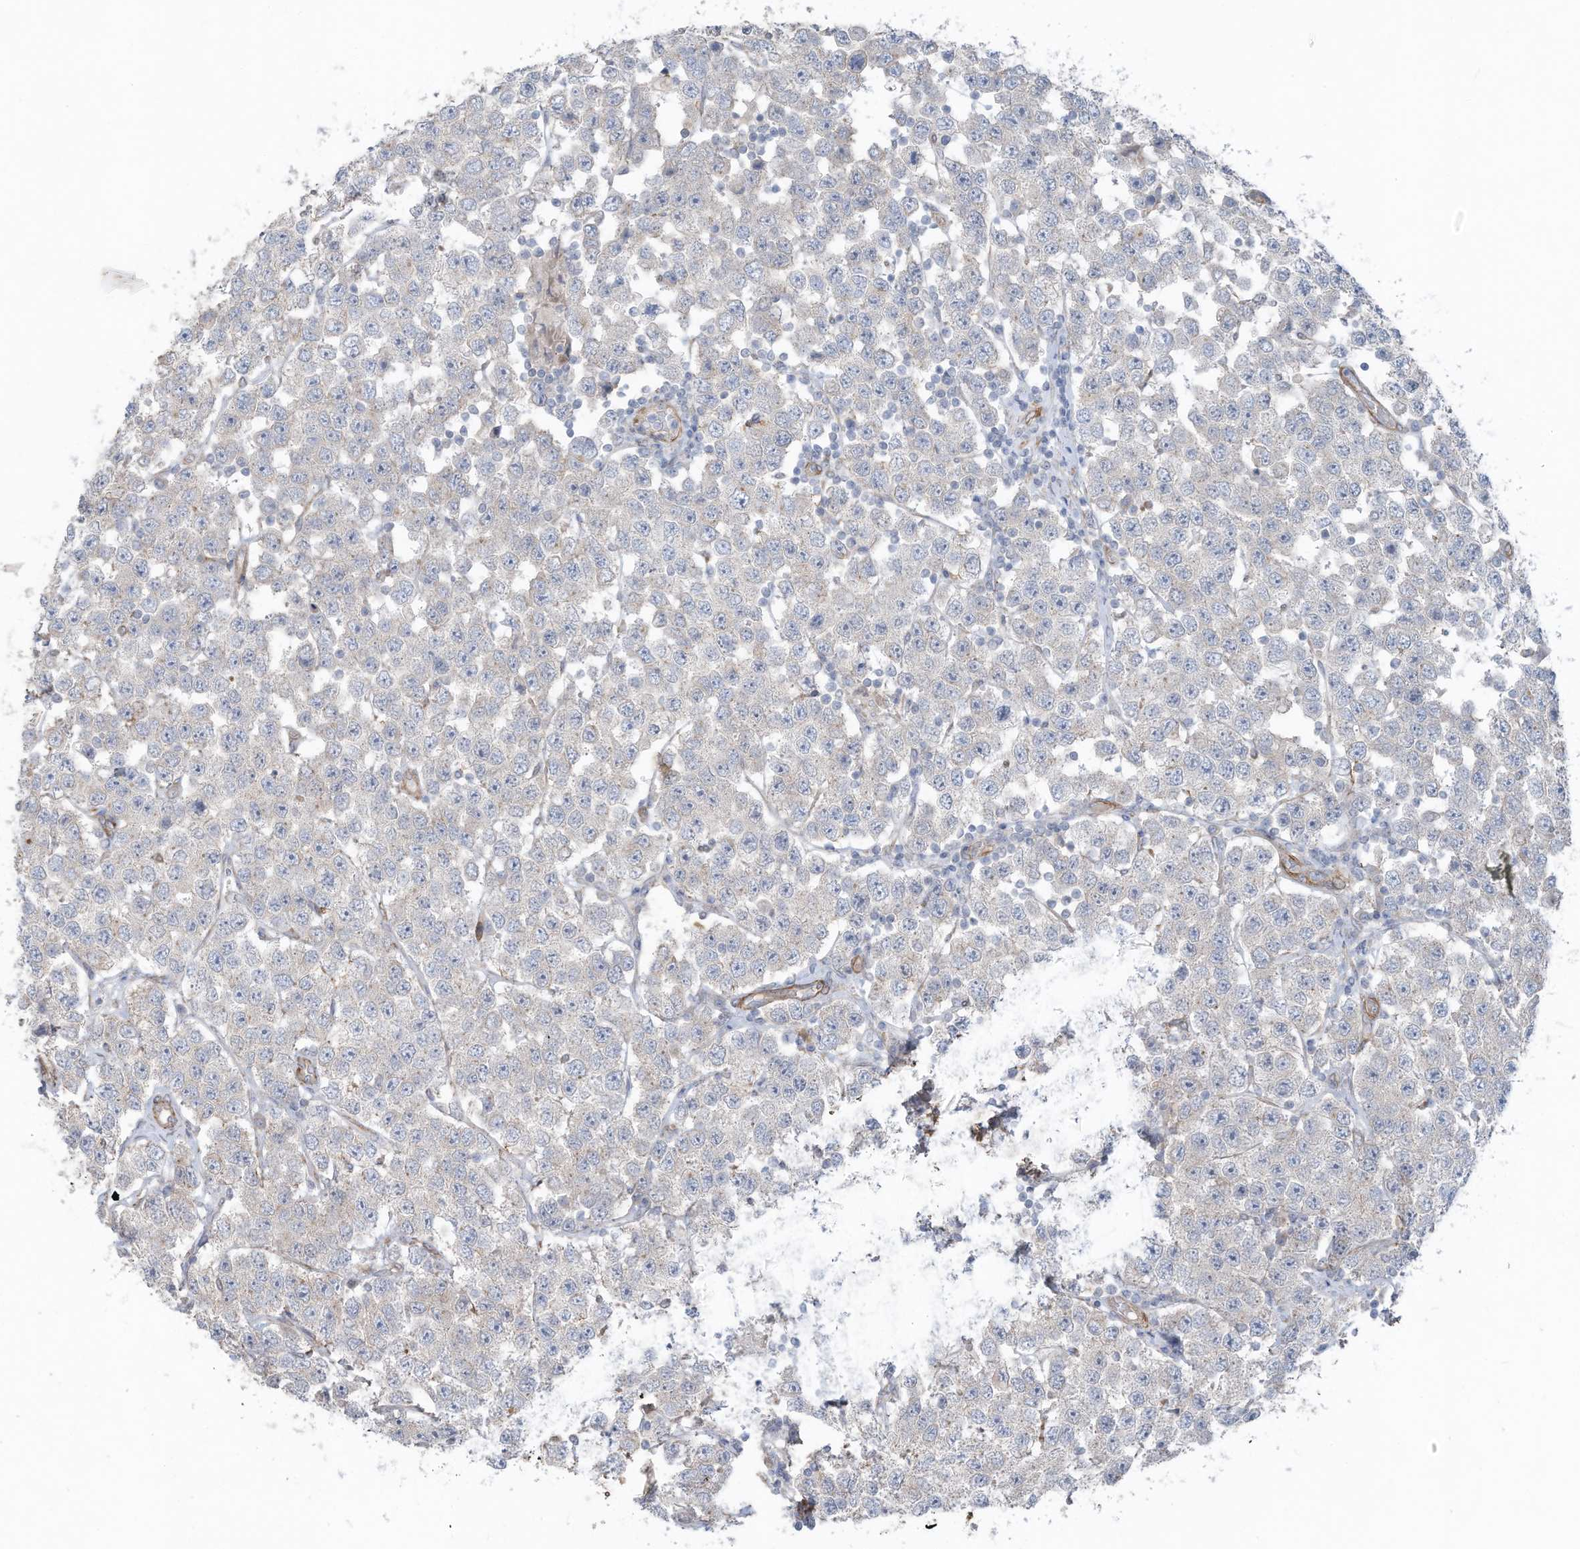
{"staining": {"intensity": "negative", "quantity": "none", "location": "none"}, "tissue": "testis cancer", "cell_type": "Tumor cells", "image_type": "cancer", "snomed": [{"axis": "morphology", "description": "Seminoma, NOS"}, {"axis": "topography", "description": "Testis"}], "caption": "The photomicrograph demonstrates no staining of tumor cells in seminoma (testis). (Stains: DAB (3,3'-diaminobenzidine) immunohistochemistry (IHC) with hematoxylin counter stain, Microscopy: brightfield microscopy at high magnification).", "gene": "SLC17A7", "patient": {"sex": "male", "age": 28}}